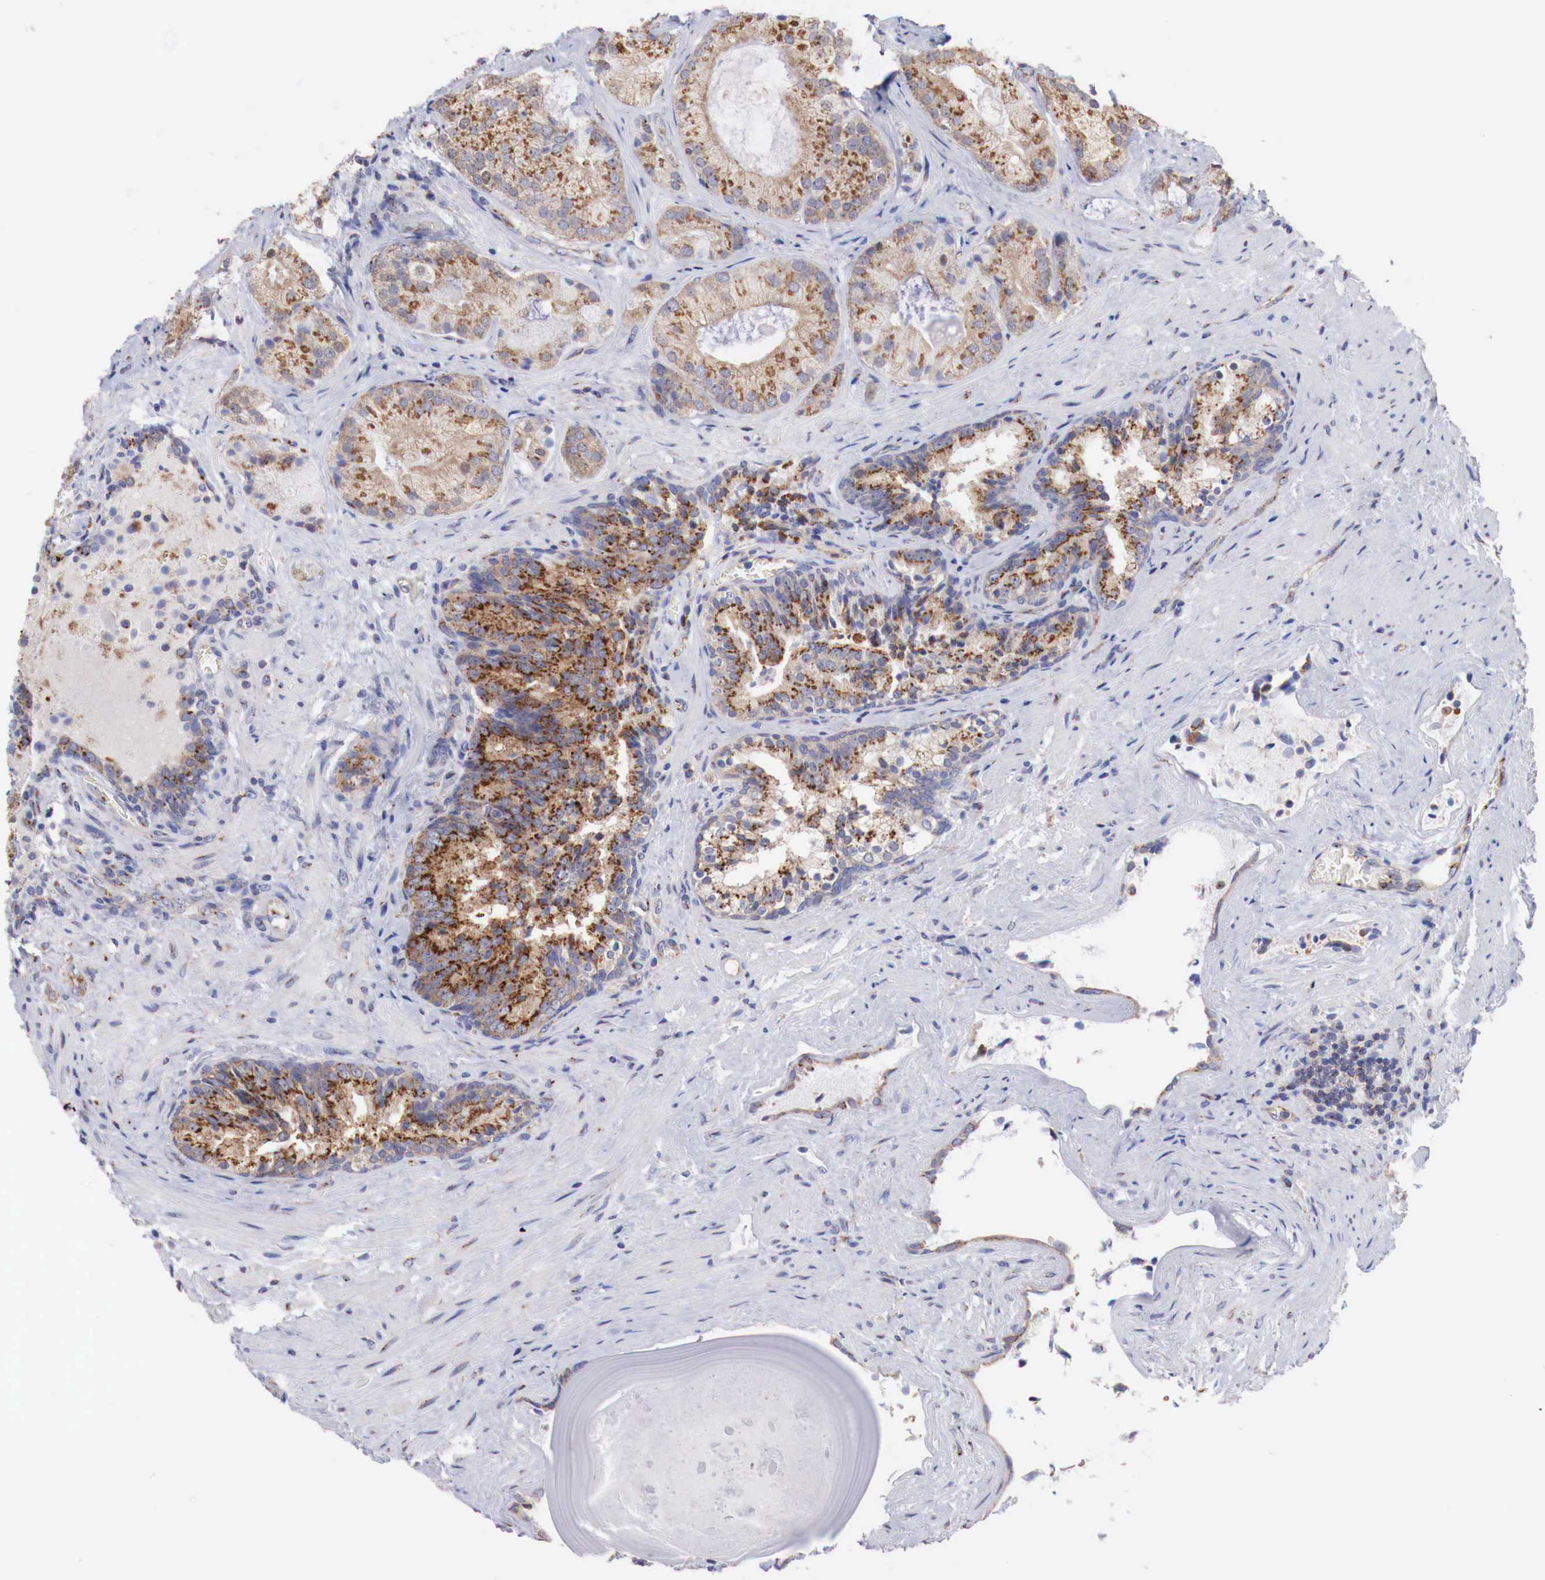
{"staining": {"intensity": "moderate", "quantity": ">75%", "location": "cytoplasmic/membranous"}, "tissue": "prostate cancer", "cell_type": "Tumor cells", "image_type": "cancer", "snomed": [{"axis": "morphology", "description": "Adenocarcinoma, Medium grade"}, {"axis": "topography", "description": "Prostate"}], "caption": "Approximately >75% of tumor cells in human medium-grade adenocarcinoma (prostate) demonstrate moderate cytoplasmic/membranous protein staining as visualized by brown immunohistochemical staining.", "gene": "SYAP1", "patient": {"sex": "male", "age": 70}}